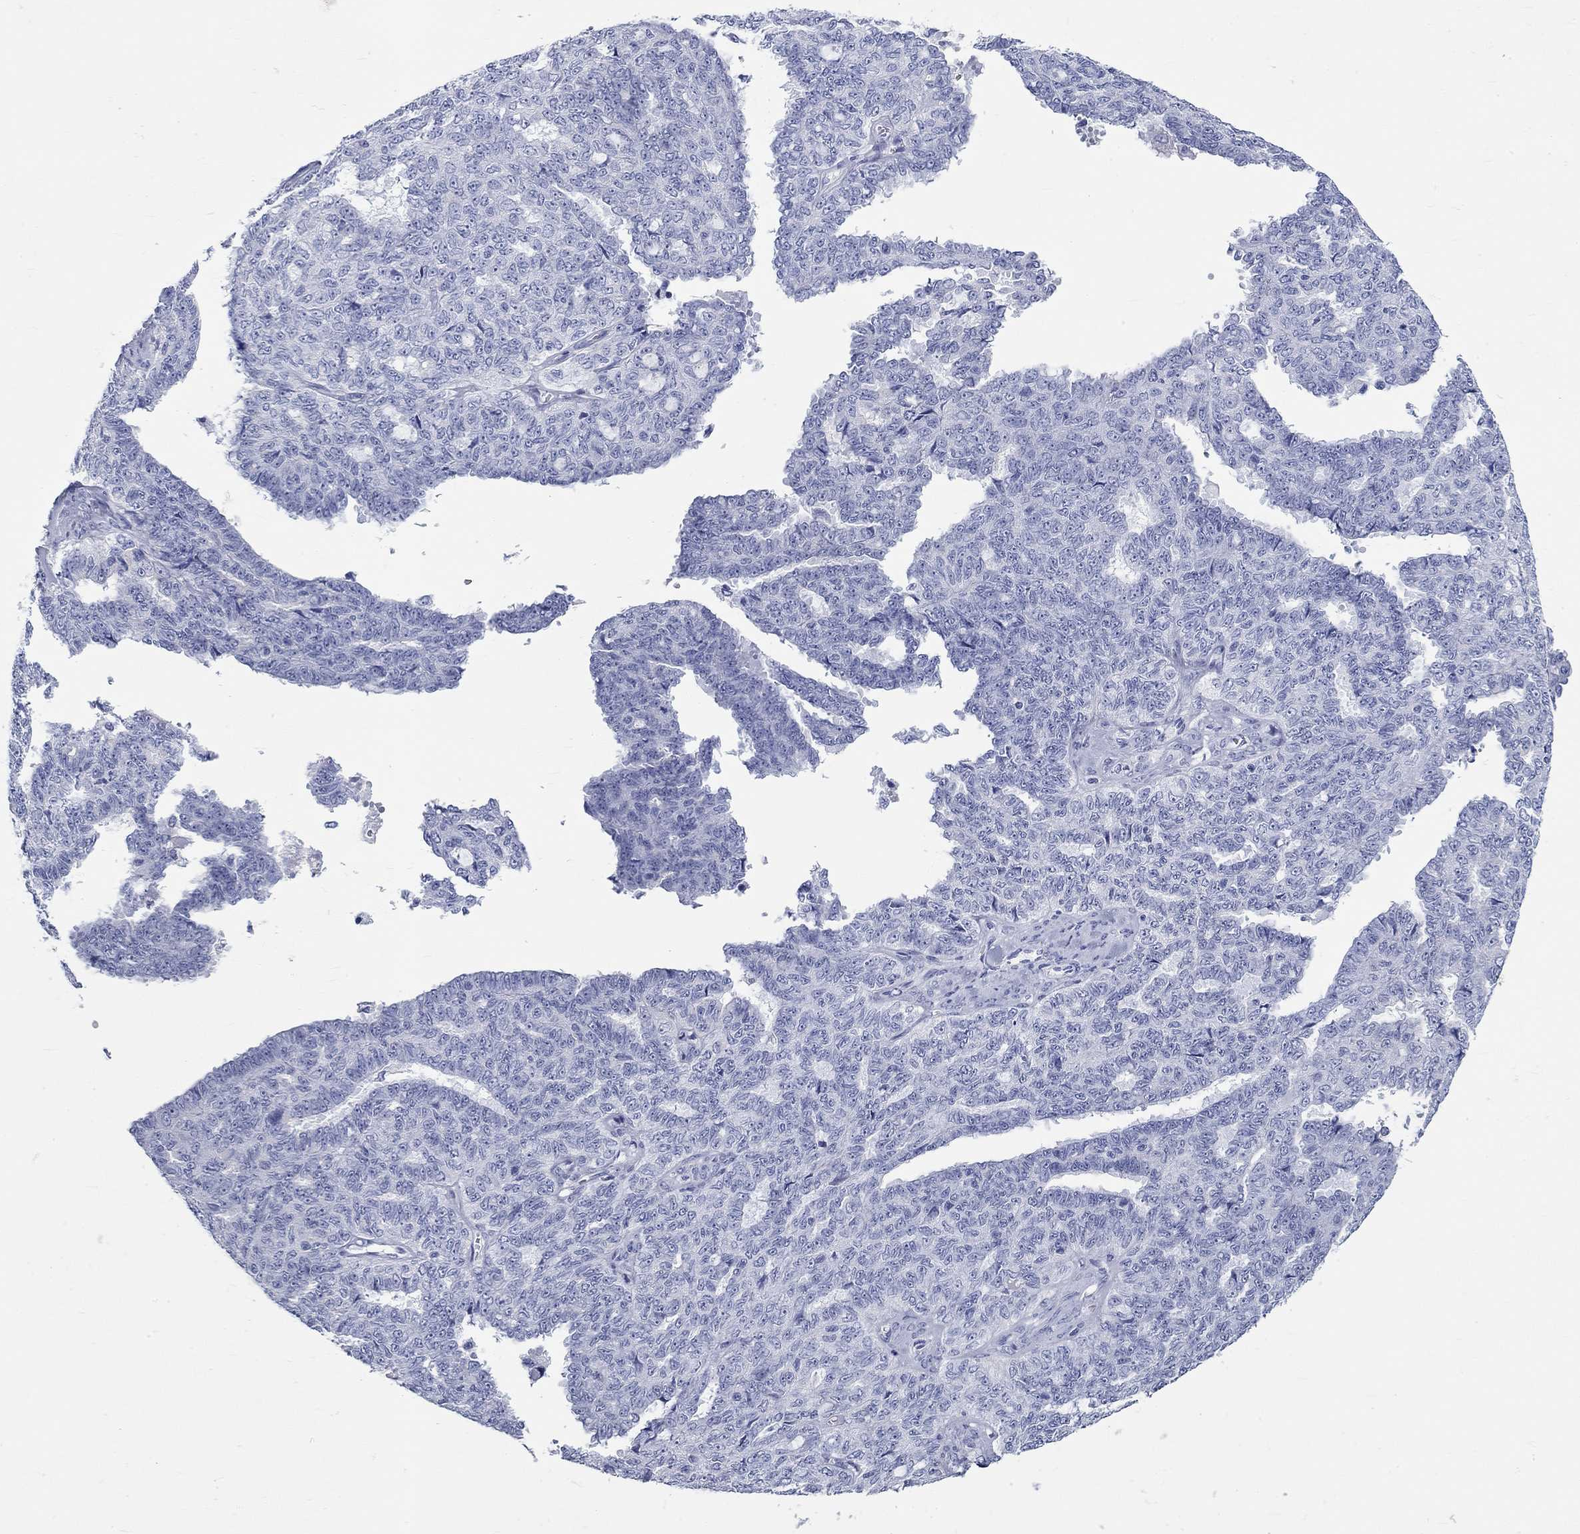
{"staining": {"intensity": "negative", "quantity": "none", "location": "none"}, "tissue": "ovarian cancer", "cell_type": "Tumor cells", "image_type": "cancer", "snomed": [{"axis": "morphology", "description": "Cystadenocarcinoma, serous, NOS"}, {"axis": "topography", "description": "Ovary"}], "caption": "A histopathology image of human ovarian cancer is negative for staining in tumor cells.", "gene": "SPATA9", "patient": {"sex": "female", "age": 71}}